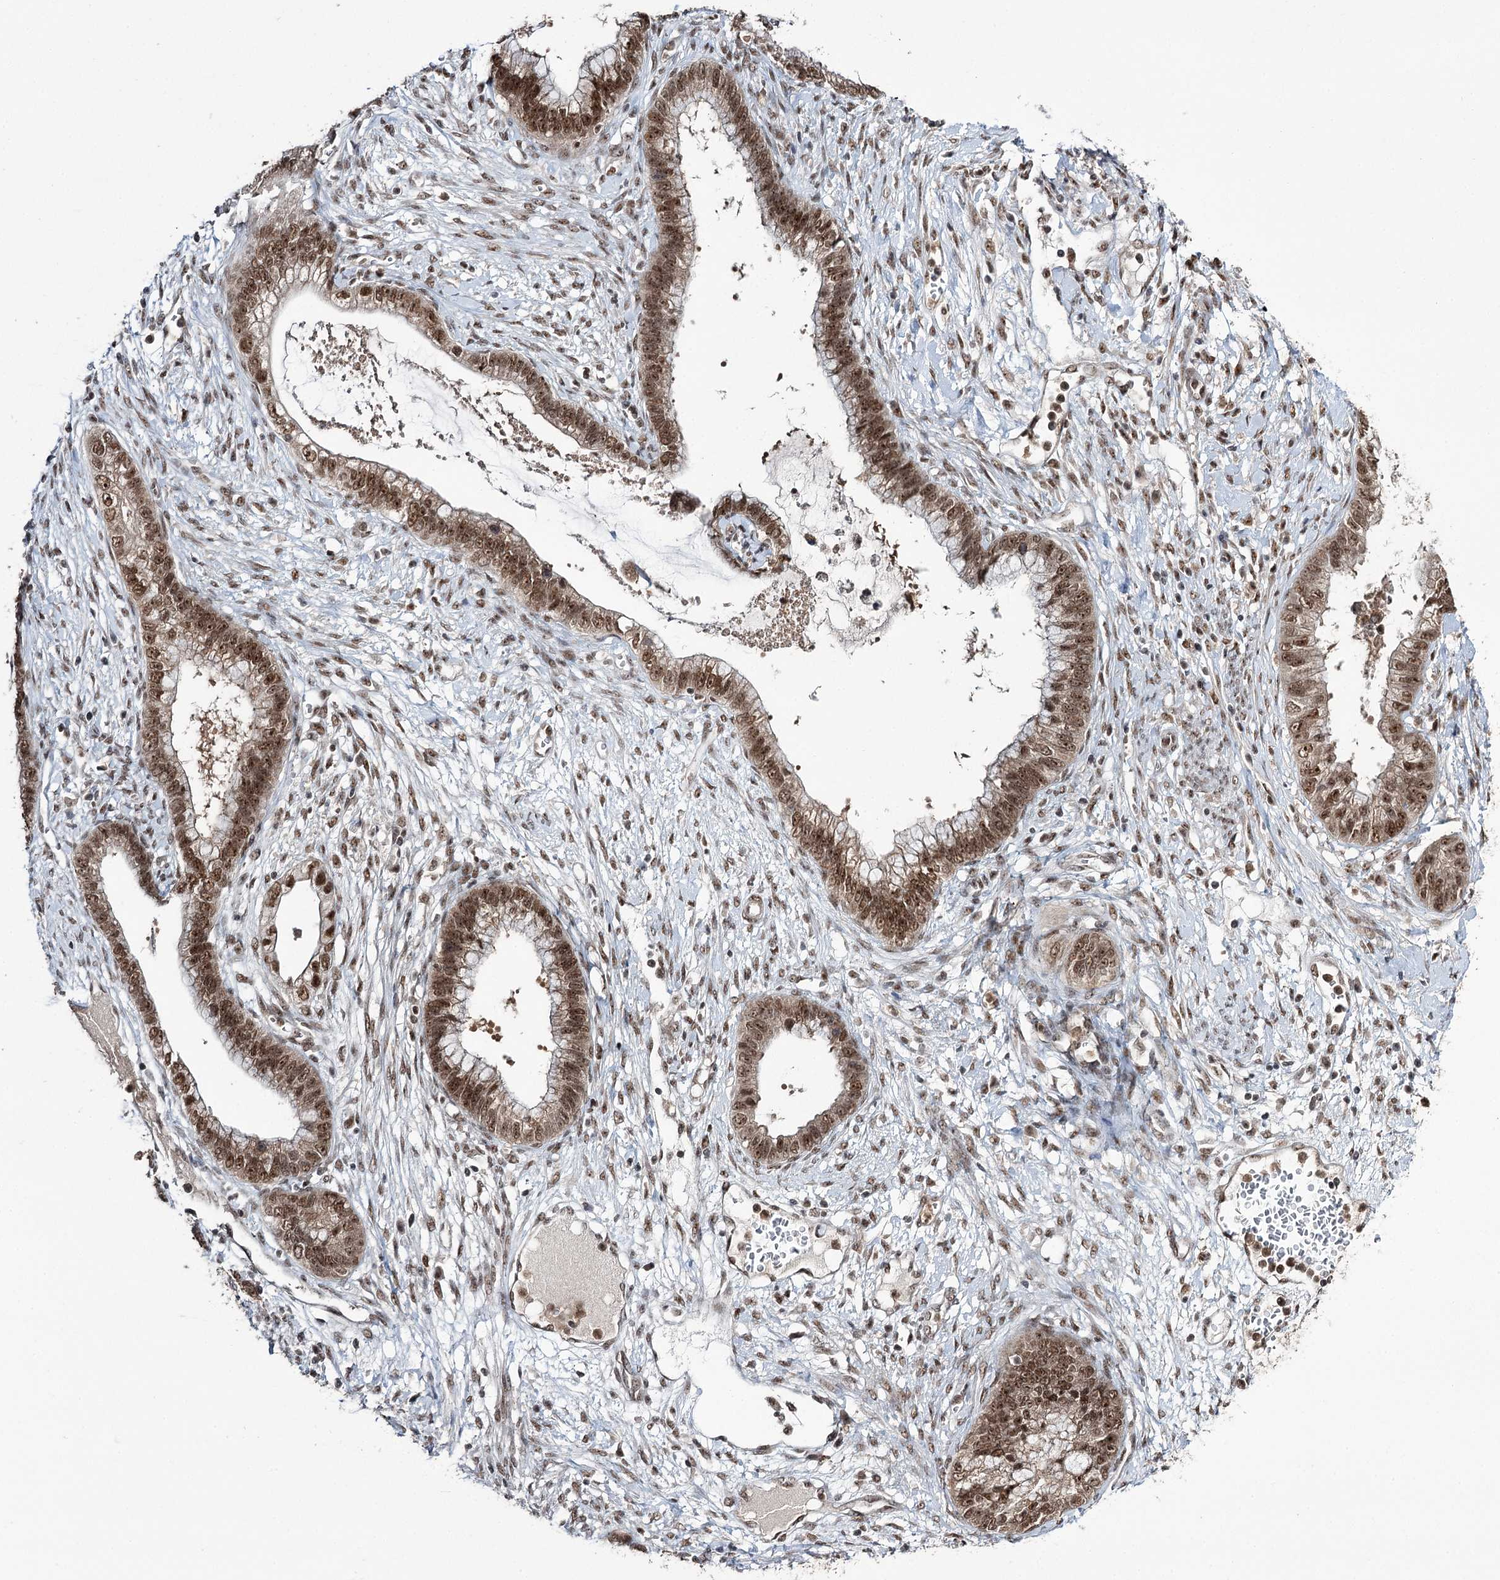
{"staining": {"intensity": "strong", "quantity": ">75%", "location": "nuclear"}, "tissue": "cervical cancer", "cell_type": "Tumor cells", "image_type": "cancer", "snomed": [{"axis": "morphology", "description": "Adenocarcinoma, NOS"}, {"axis": "topography", "description": "Cervix"}], "caption": "Immunohistochemical staining of human cervical cancer reveals high levels of strong nuclear protein positivity in approximately >75% of tumor cells.", "gene": "ERCC3", "patient": {"sex": "female", "age": 44}}